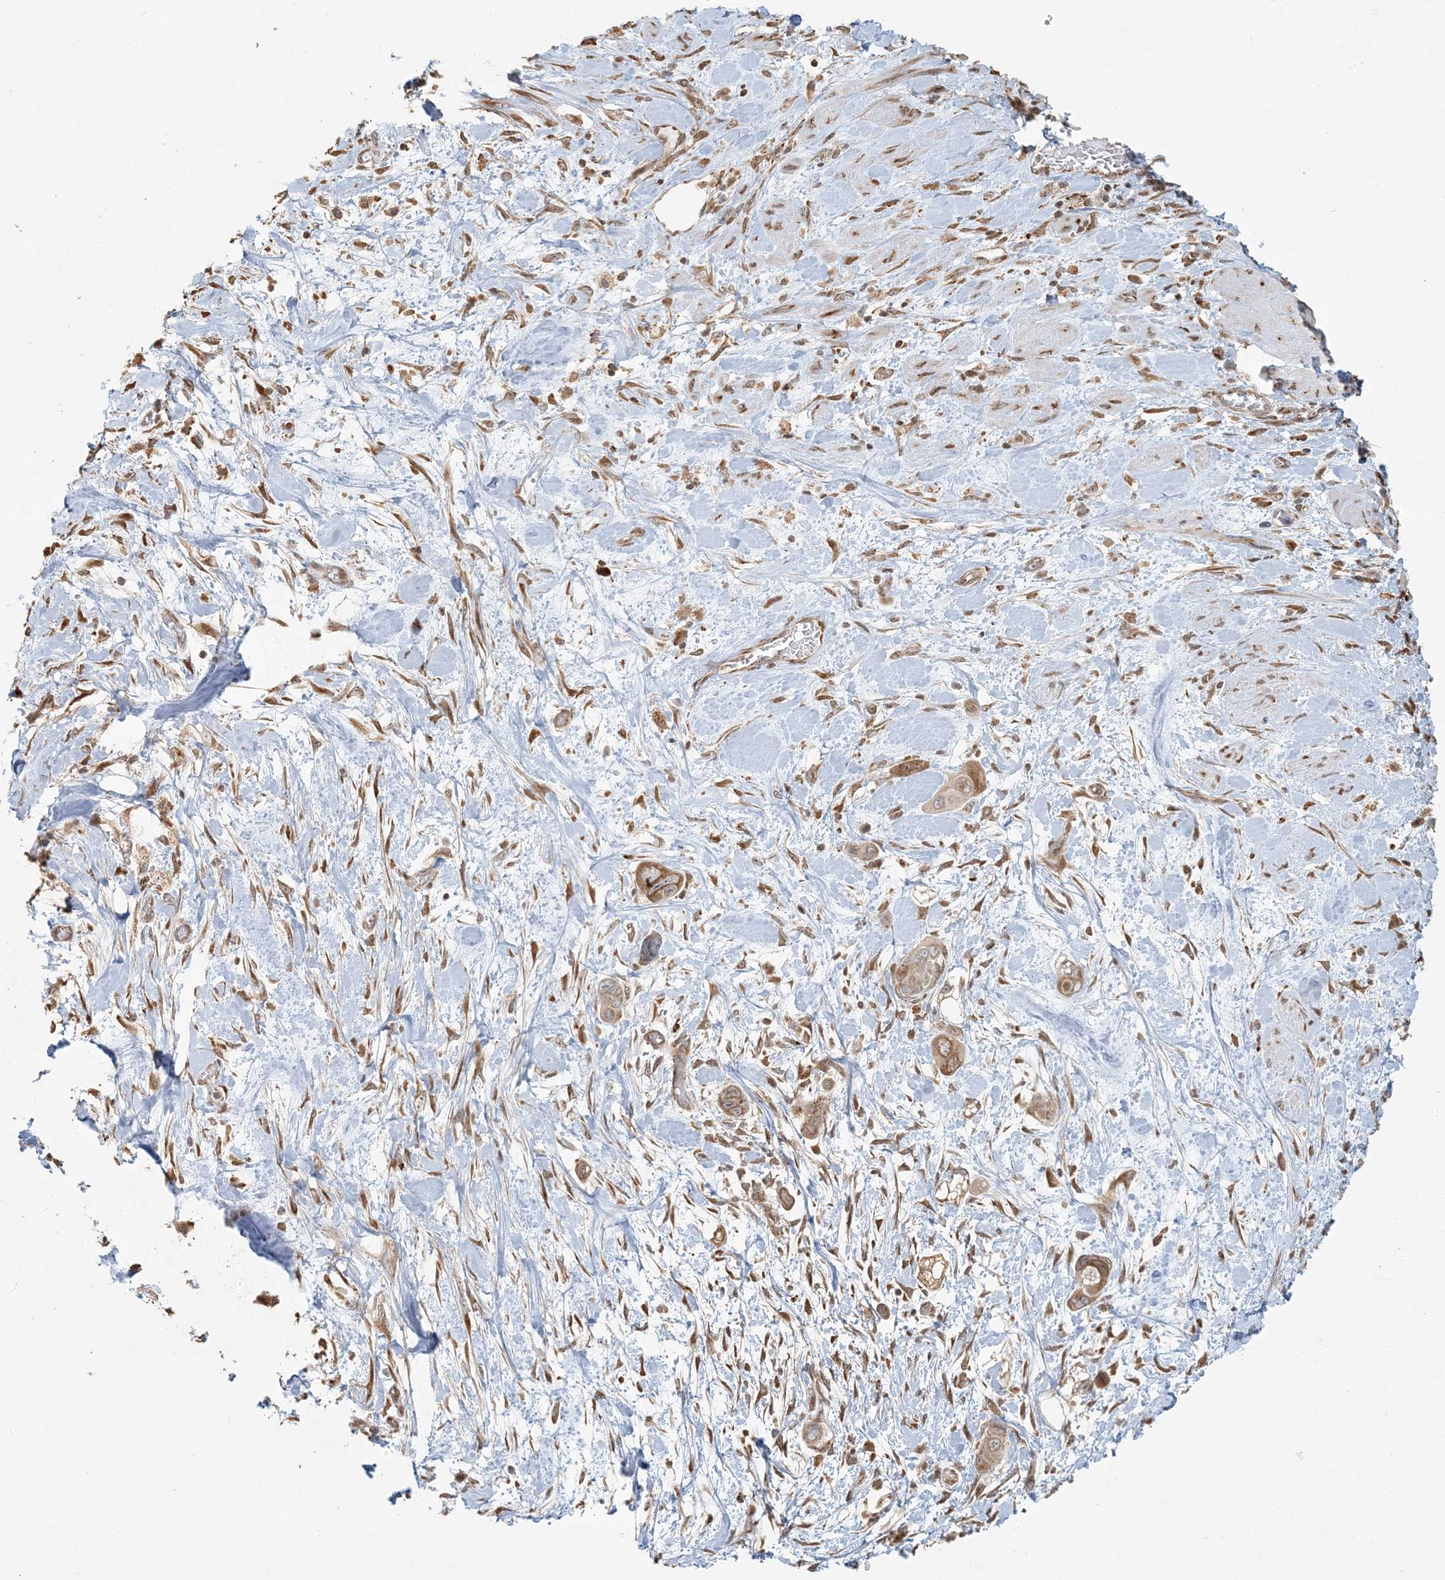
{"staining": {"intensity": "moderate", "quantity": ">75%", "location": "cytoplasmic/membranous,nuclear"}, "tissue": "pancreatic cancer", "cell_type": "Tumor cells", "image_type": "cancer", "snomed": [{"axis": "morphology", "description": "Adenocarcinoma, NOS"}, {"axis": "topography", "description": "Pancreas"}], "caption": "Immunohistochemistry micrograph of human pancreatic cancer stained for a protein (brown), which demonstrates medium levels of moderate cytoplasmic/membranous and nuclear staining in about >75% of tumor cells.", "gene": "AK9", "patient": {"sex": "male", "age": 68}}